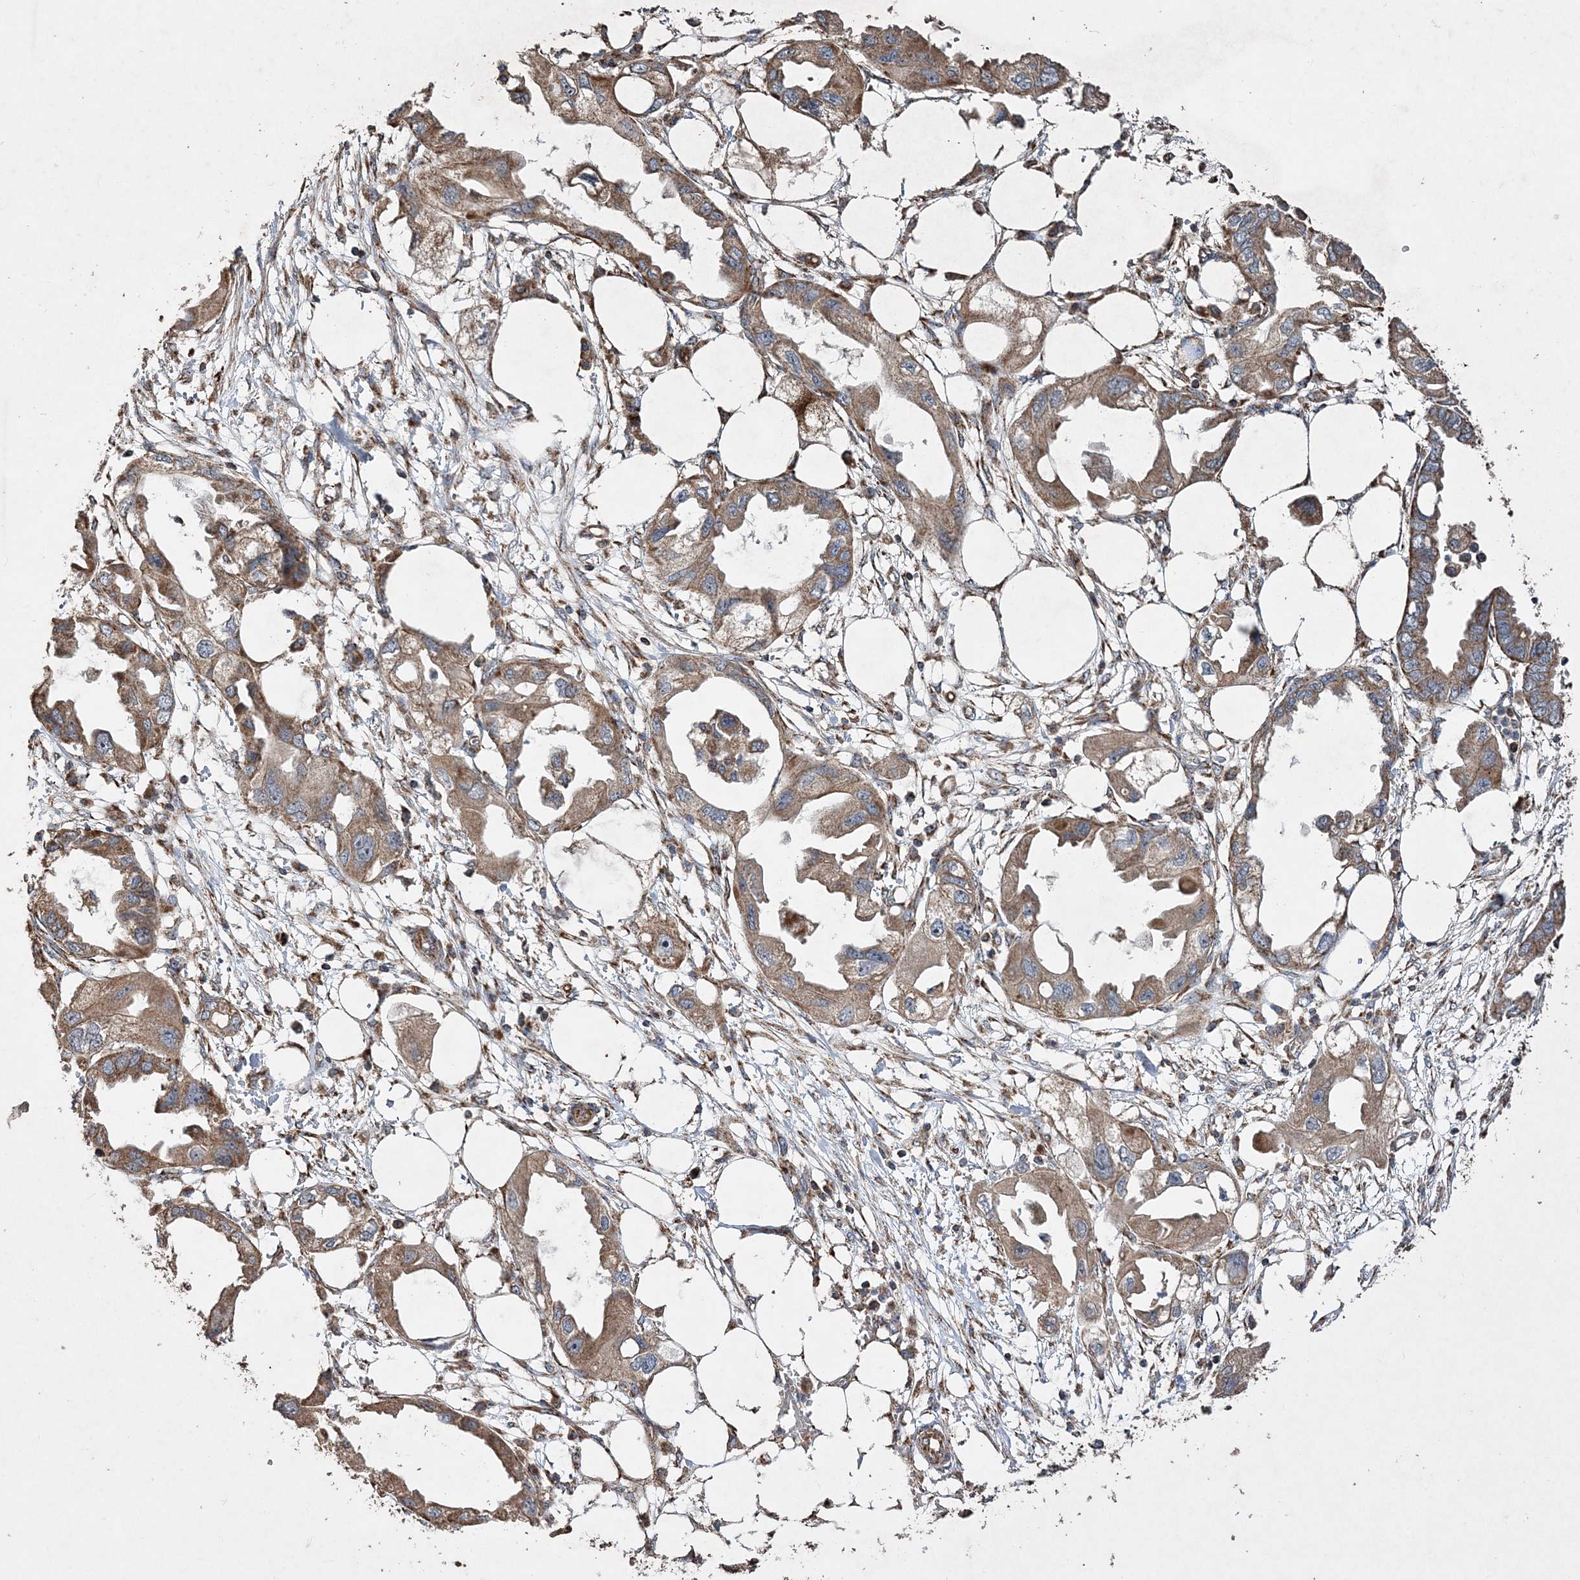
{"staining": {"intensity": "moderate", "quantity": ">75%", "location": "cytoplasmic/membranous"}, "tissue": "endometrial cancer", "cell_type": "Tumor cells", "image_type": "cancer", "snomed": [{"axis": "morphology", "description": "Adenocarcinoma, NOS"}, {"axis": "morphology", "description": "Adenocarcinoma, metastatic, NOS"}, {"axis": "topography", "description": "Adipose tissue"}, {"axis": "topography", "description": "Endometrium"}], "caption": "Metastatic adenocarcinoma (endometrial) stained for a protein (brown) demonstrates moderate cytoplasmic/membranous positive positivity in approximately >75% of tumor cells.", "gene": "POC5", "patient": {"sex": "female", "age": 67}}